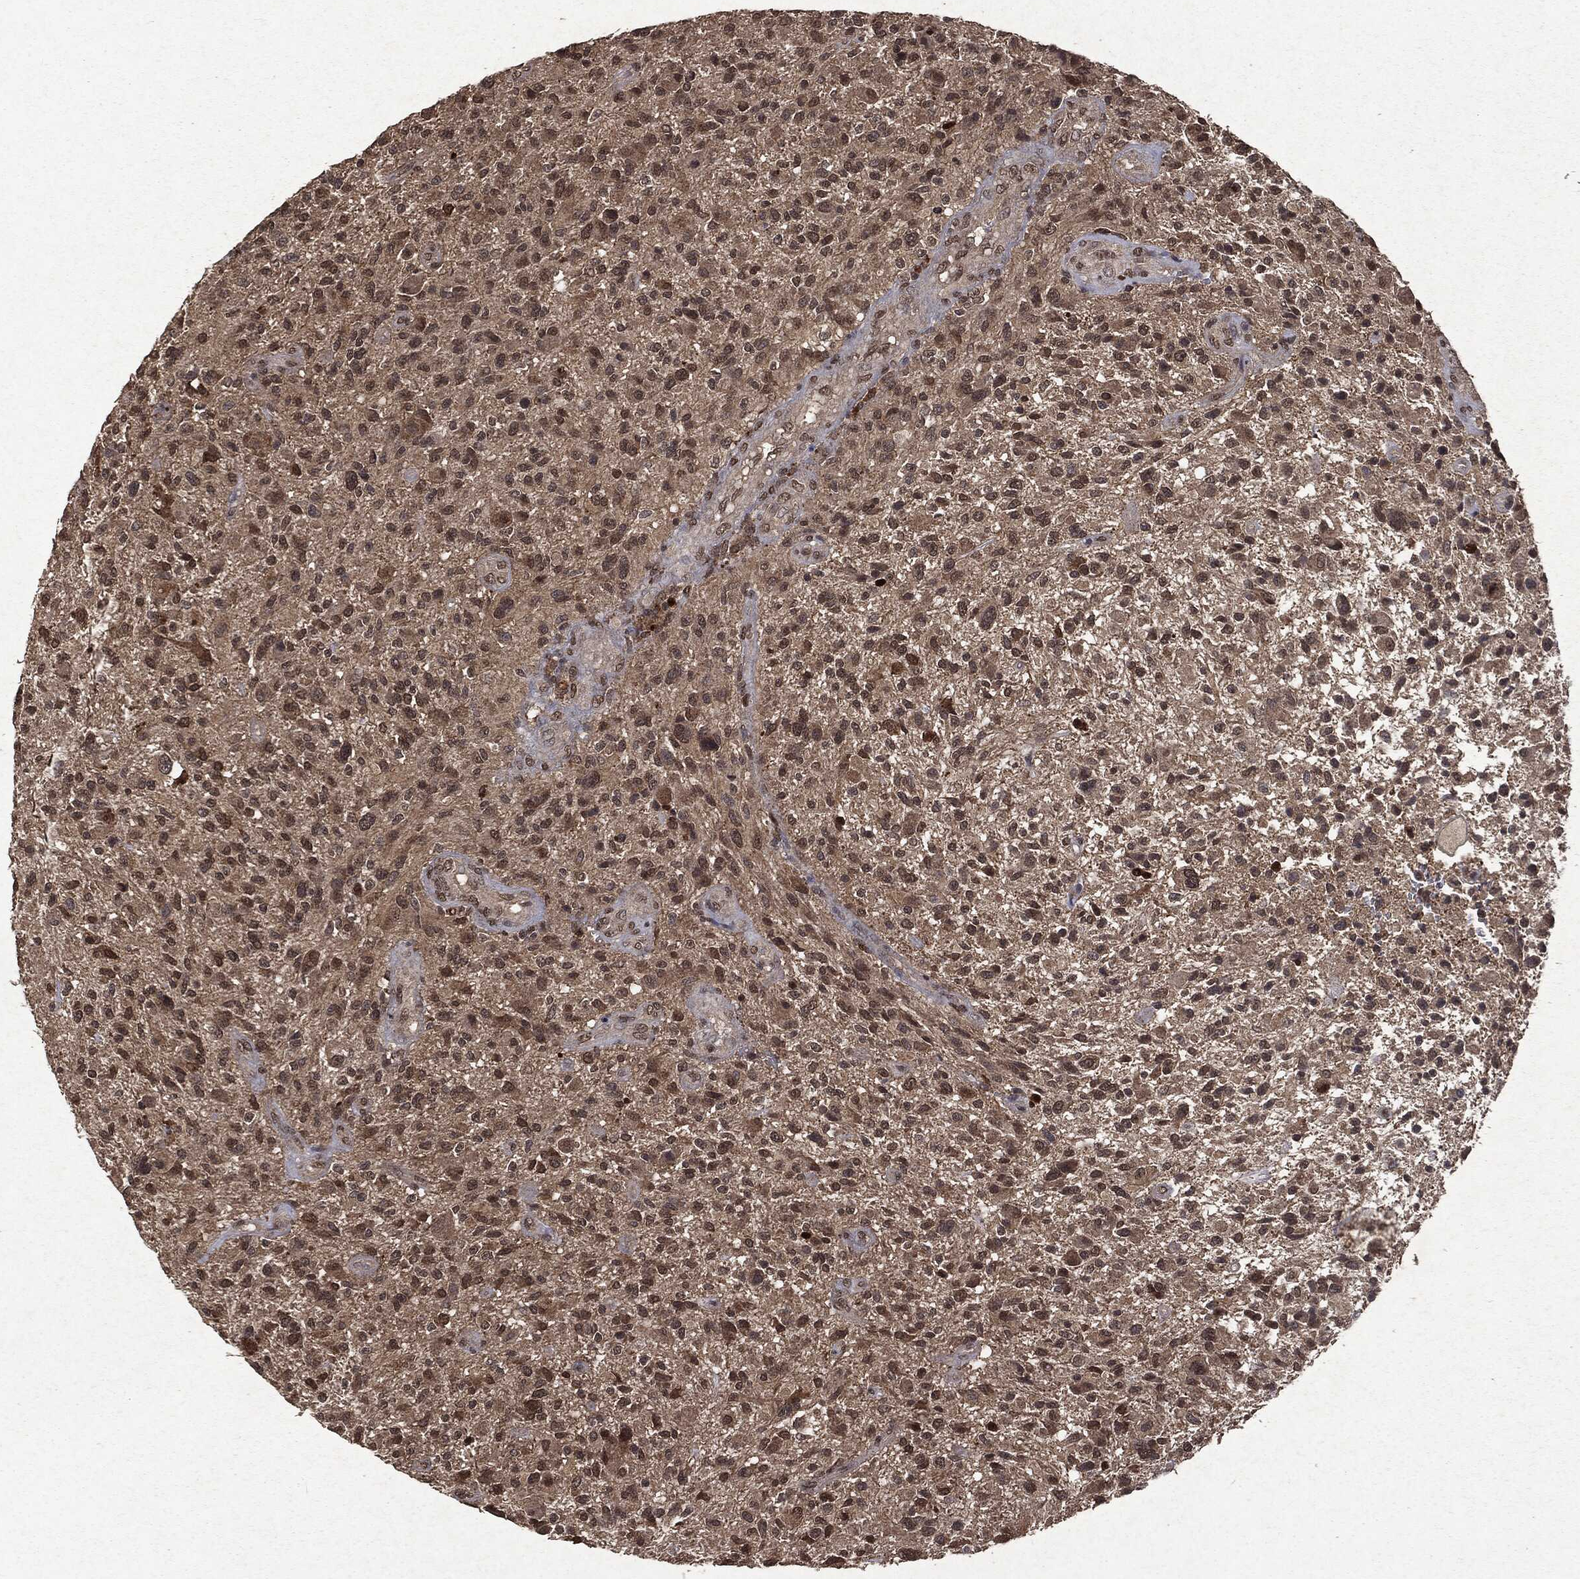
{"staining": {"intensity": "moderate", "quantity": ">75%", "location": "cytoplasmic/membranous,nuclear"}, "tissue": "glioma", "cell_type": "Tumor cells", "image_type": "cancer", "snomed": [{"axis": "morphology", "description": "Glioma, malignant, High grade"}, {"axis": "topography", "description": "Brain"}], "caption": "Brown immunohistochemical staining in human glioma shows moderate cytoplasmic/membranous and nuclear staining in approximately >75% of tumor cells. The protein is stained brown, and the nuclei are stained in blue (DAB (3,3'-diaminobenzidine) IHC with brightfield microscopy, high magnification).", "gene": "PEBP1", "patient": {"sex": "male", "age": 47}}